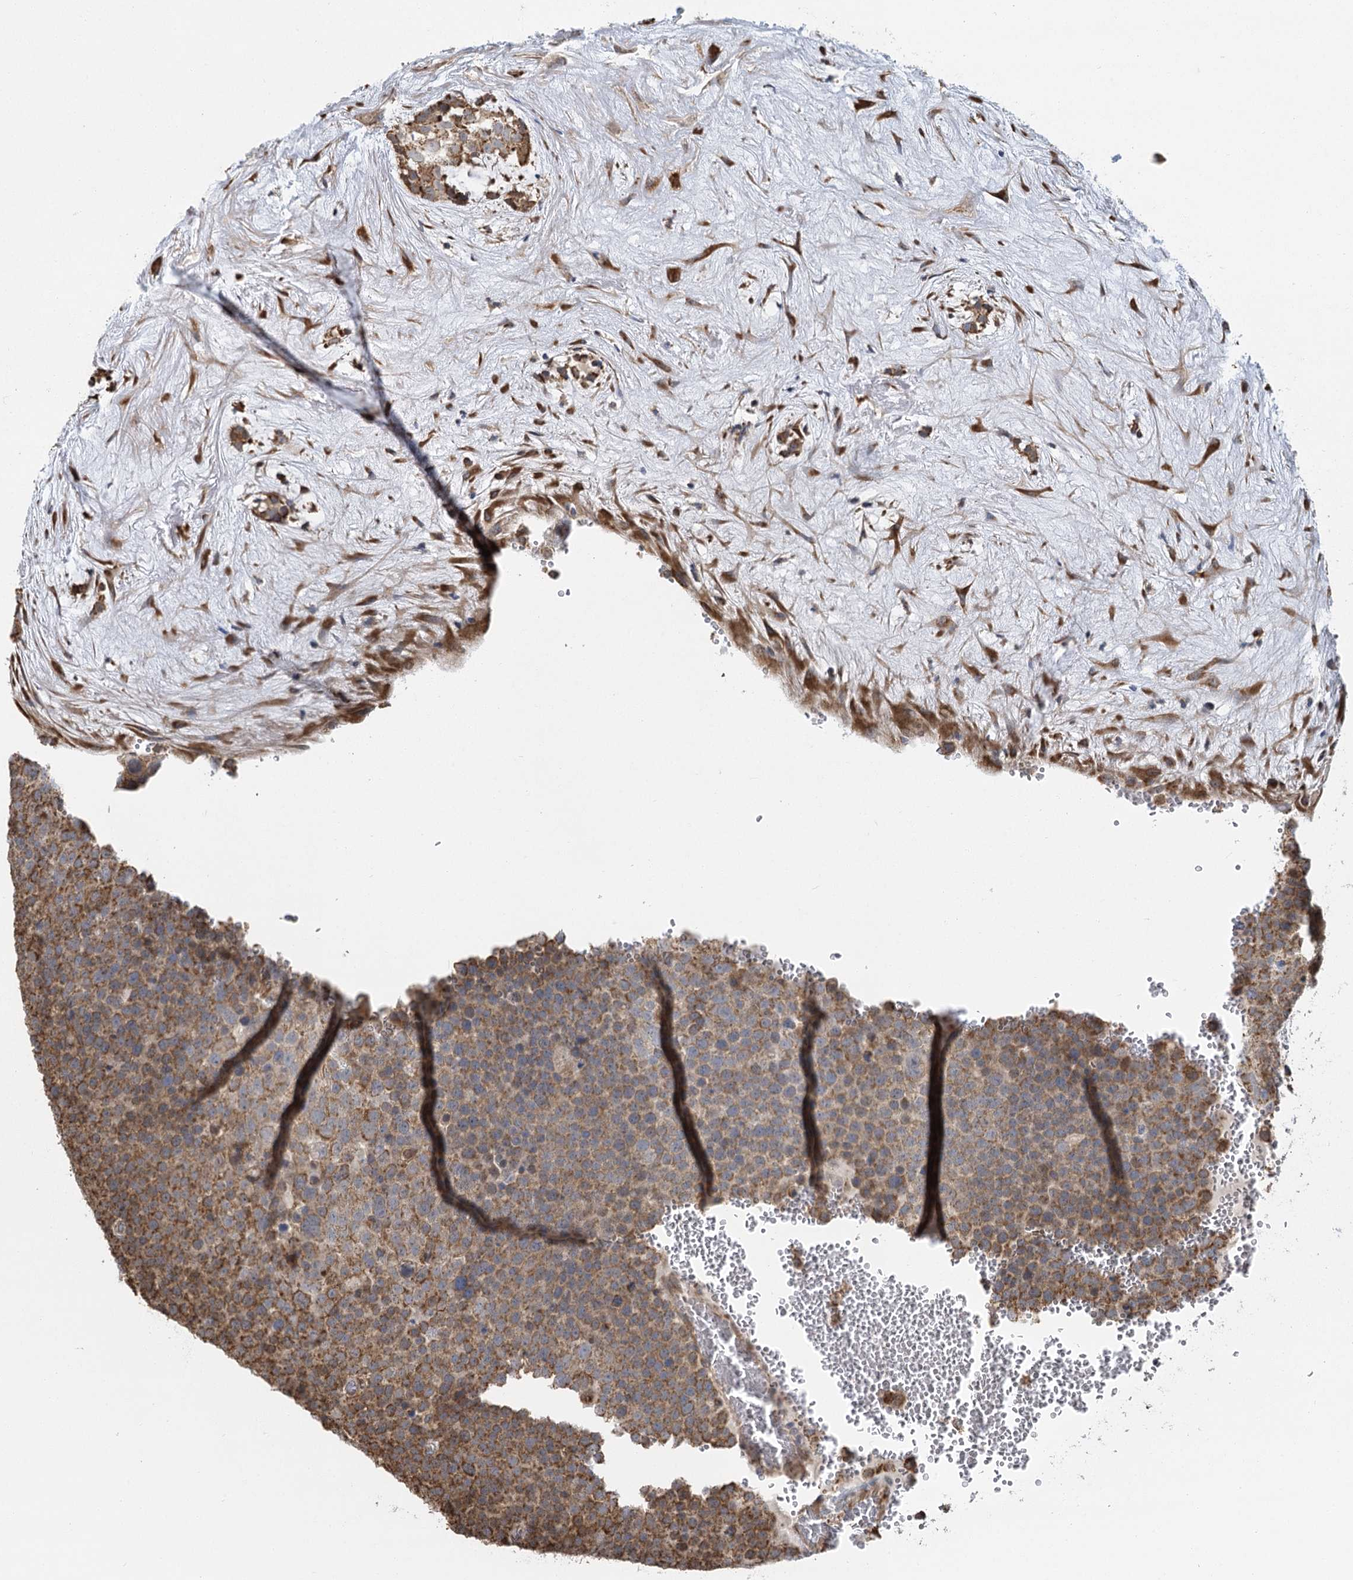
{"staining": {"intensity": "moderate", "quantity": ">75%", "location": "cytoplasmic/membranous"}, "tissue": "testis cancer", "cell_type": "Tumor cells", "image_type": "cancer", "snomed": [{"axis": "morphology", "description": "Seminoma, NOS"}, {"axis": "topography", "description": "Testis"}], "caption": "High-magnification brightfield microscopy of testis cancer stained with DAB (brown) and counterstained with hematoxylin (blue). tumor cells exhibit moderate cytoplasmic/membranous positivity is appreciated in about>75% of cells.", "gene": "IL11RA", "patient": {"sex": "male", "age": 71}}